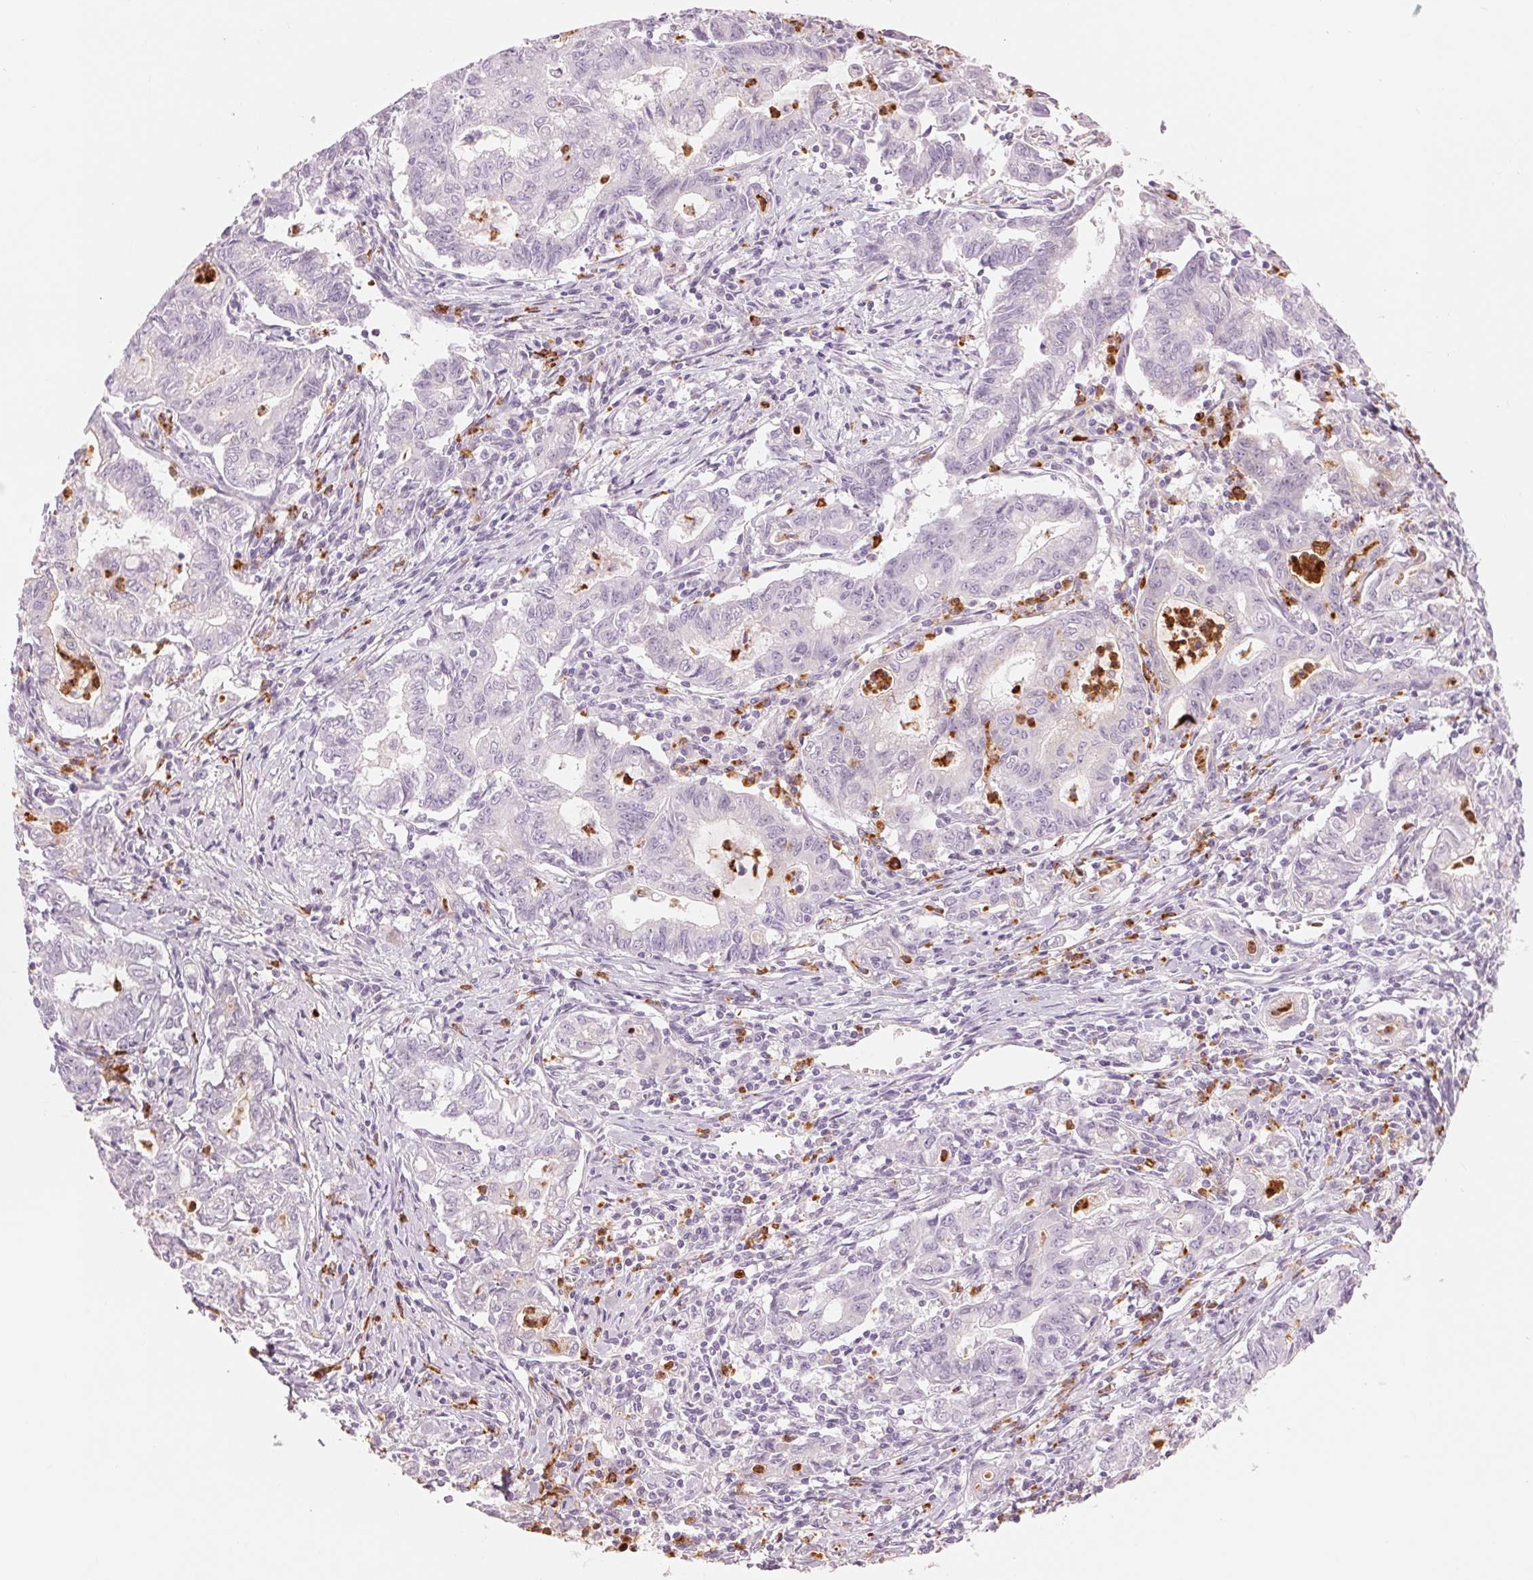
{"staining": {"intensity": "negative", "quantity": "none", "location": "none"}, "tissue": "stomach cancer", "cell_type": "Tumor cells", "image_type": "cancer", "snomed": [{"axis": "morphology", "description": "Adenocarcinoma, NOS"}, {"axis": "topography", "description": "Stomach, upper"}], "caption": "The histopathology image demonstrates no staining of tumor cells in stomach cancer.", "gene": "KLK7", "patient": {"sex": "female", "age": 79}}